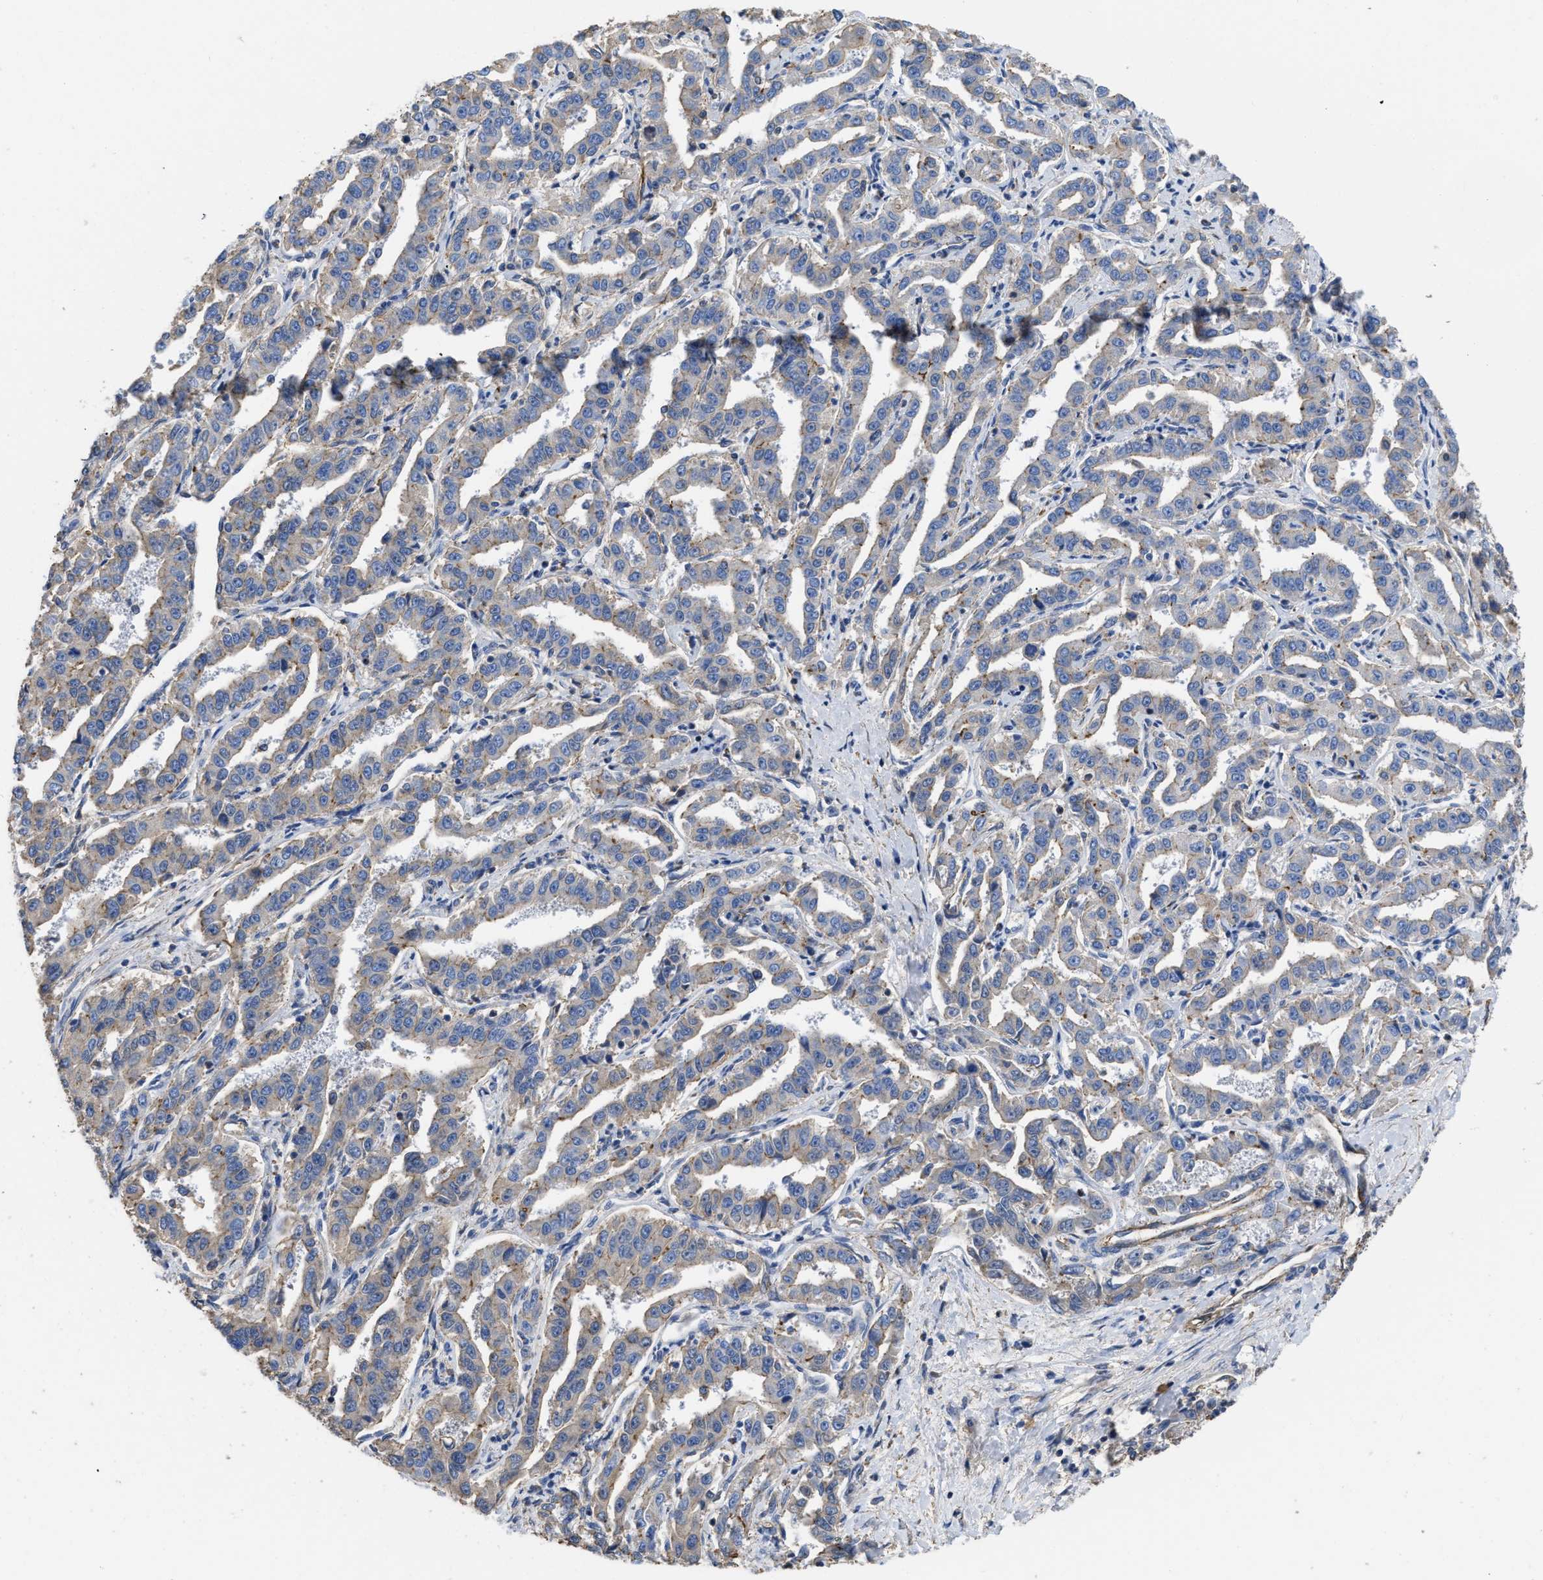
{"staining": {"intensity": "negative", "quantity": "none", "location": "none"}, "tissue": "liver cancer", "cell_type": "Tumor cells", "image_type": "cancer", "snomed": [{"axis": "morphology", "description": "Cholangiocarcinoma"}, {"axis": "topography", "description": "Liver"}], "caption": "The immunohistochemistry (IHC) image has no significant staining in tumor cells of liver cancer tissue.", "gene": "USP4", "patient": {"sex": "male", "age": 59}}